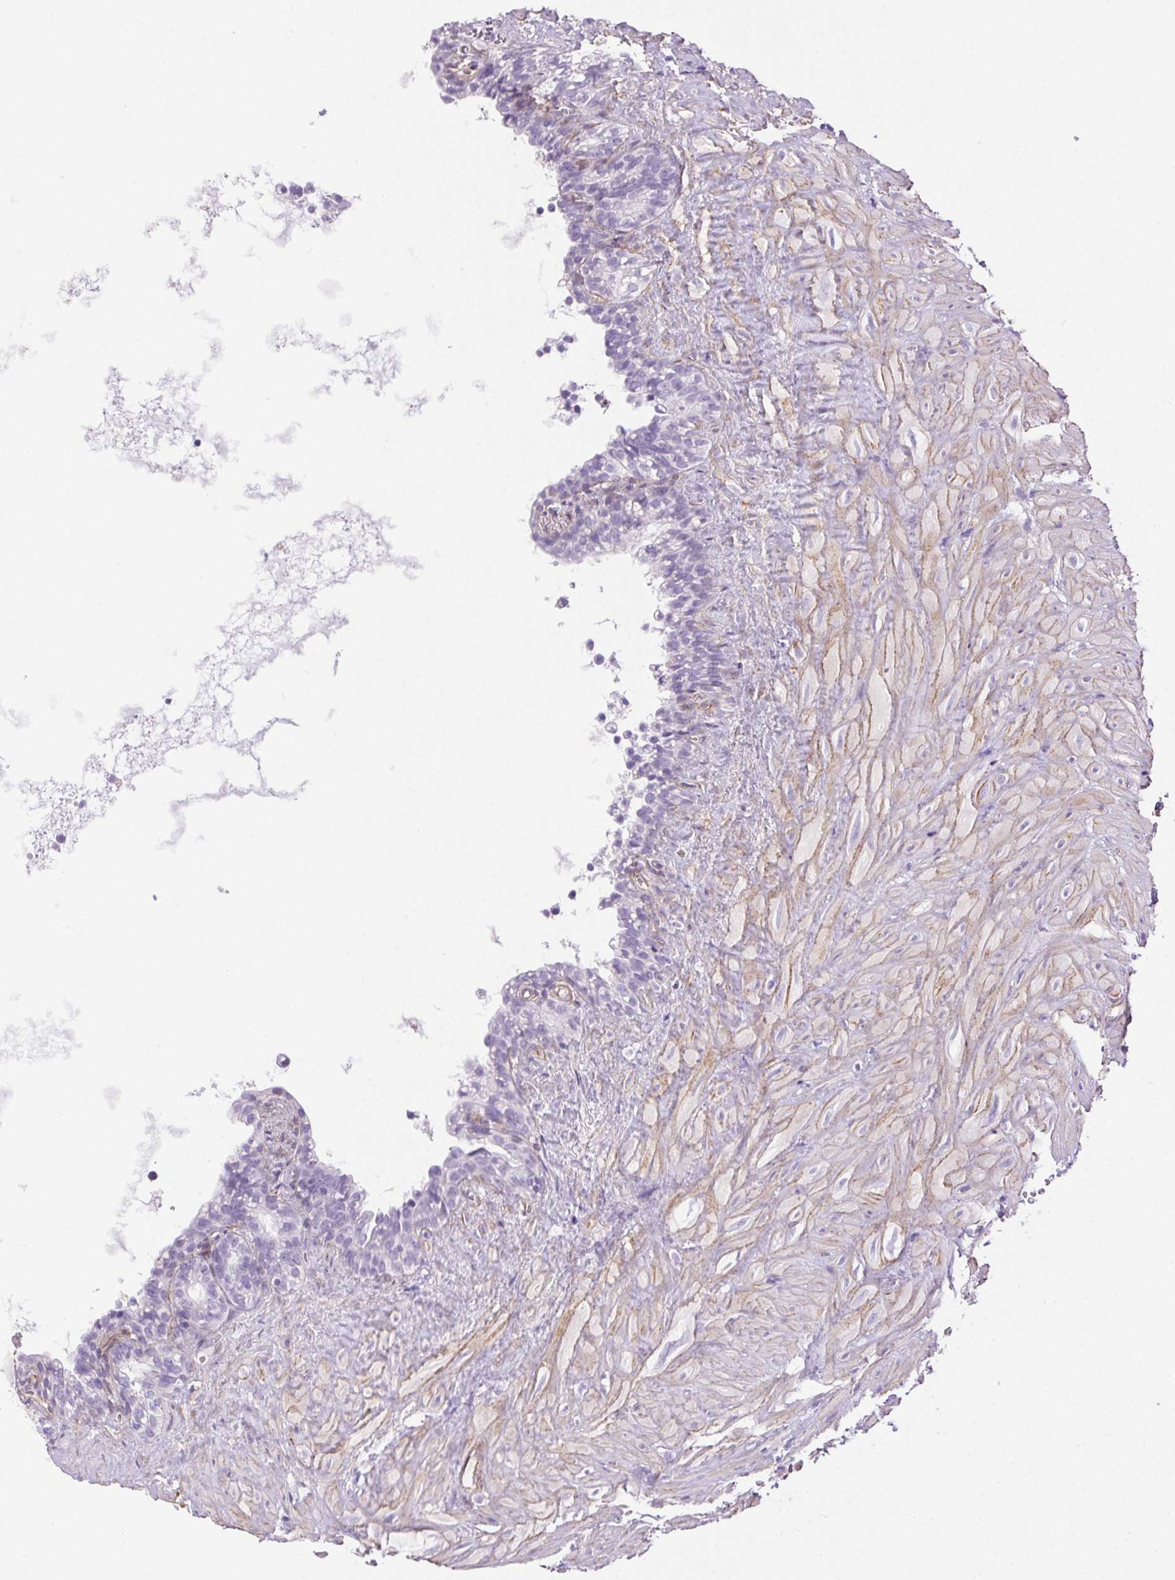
{"staining": {"intensity": "negative", "quantity": "none", "location": "none"}, "tissue": "seminal vesicle", "cell_type": "Glandular cells", "image_type": "normal", "snomed": [{"axis": "morphology", "description": "Normal tissue, NOS"}, {"axis": "topography", "description": "Seminal veicle"}], "caption": "Glandular cells show no significant protein positivity in unremarkable seminal vesicle. (DAB (3,3'-diaminobenzidine) immunohistochemistry (IHC) with hematoxylin counter stain).", "gene": "SHCBP1L", "patient": {"sex": "male", "age": 76}}